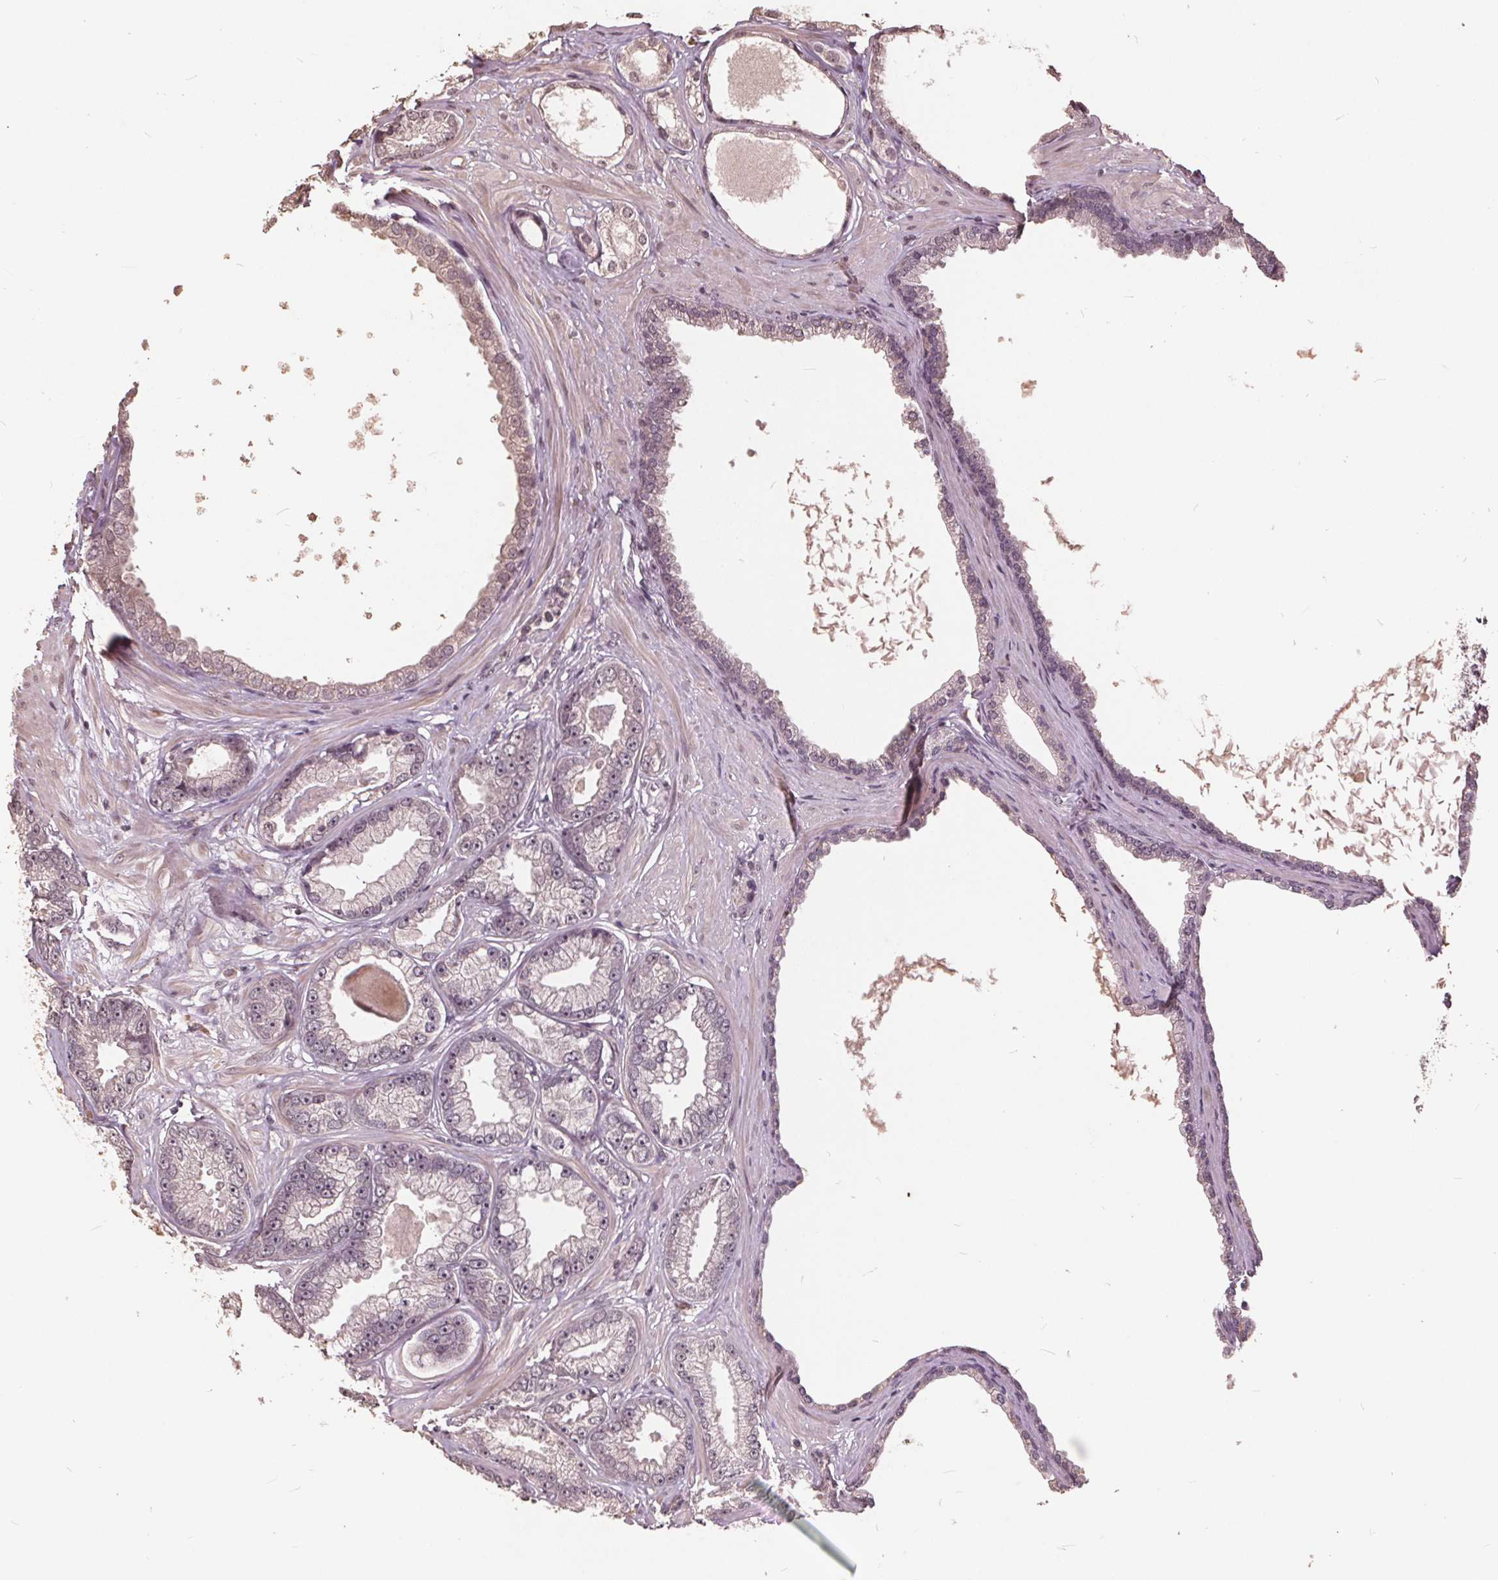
{"staining": {"intensity": "negative", "quantity": "none", "location": "none"}, "tissue": "prostate cancer", "cell_type": "Tumor cells", "image_type": "cancer", "snomed": [{"axis": "morphology", "description": "Adenocarcinoma, Low grade"}, {"axis": "topography", "description": "Prostate"}], "caption": "DAB (3,3'-diaminobenzidine) immunohistochemical staining of prostate cancer (adenocarcinoma (low-grade)) displays no significant positivity in tumor cells.", "gene": "DNMT3B", "patient": {"sex": "male", "age": 64}}